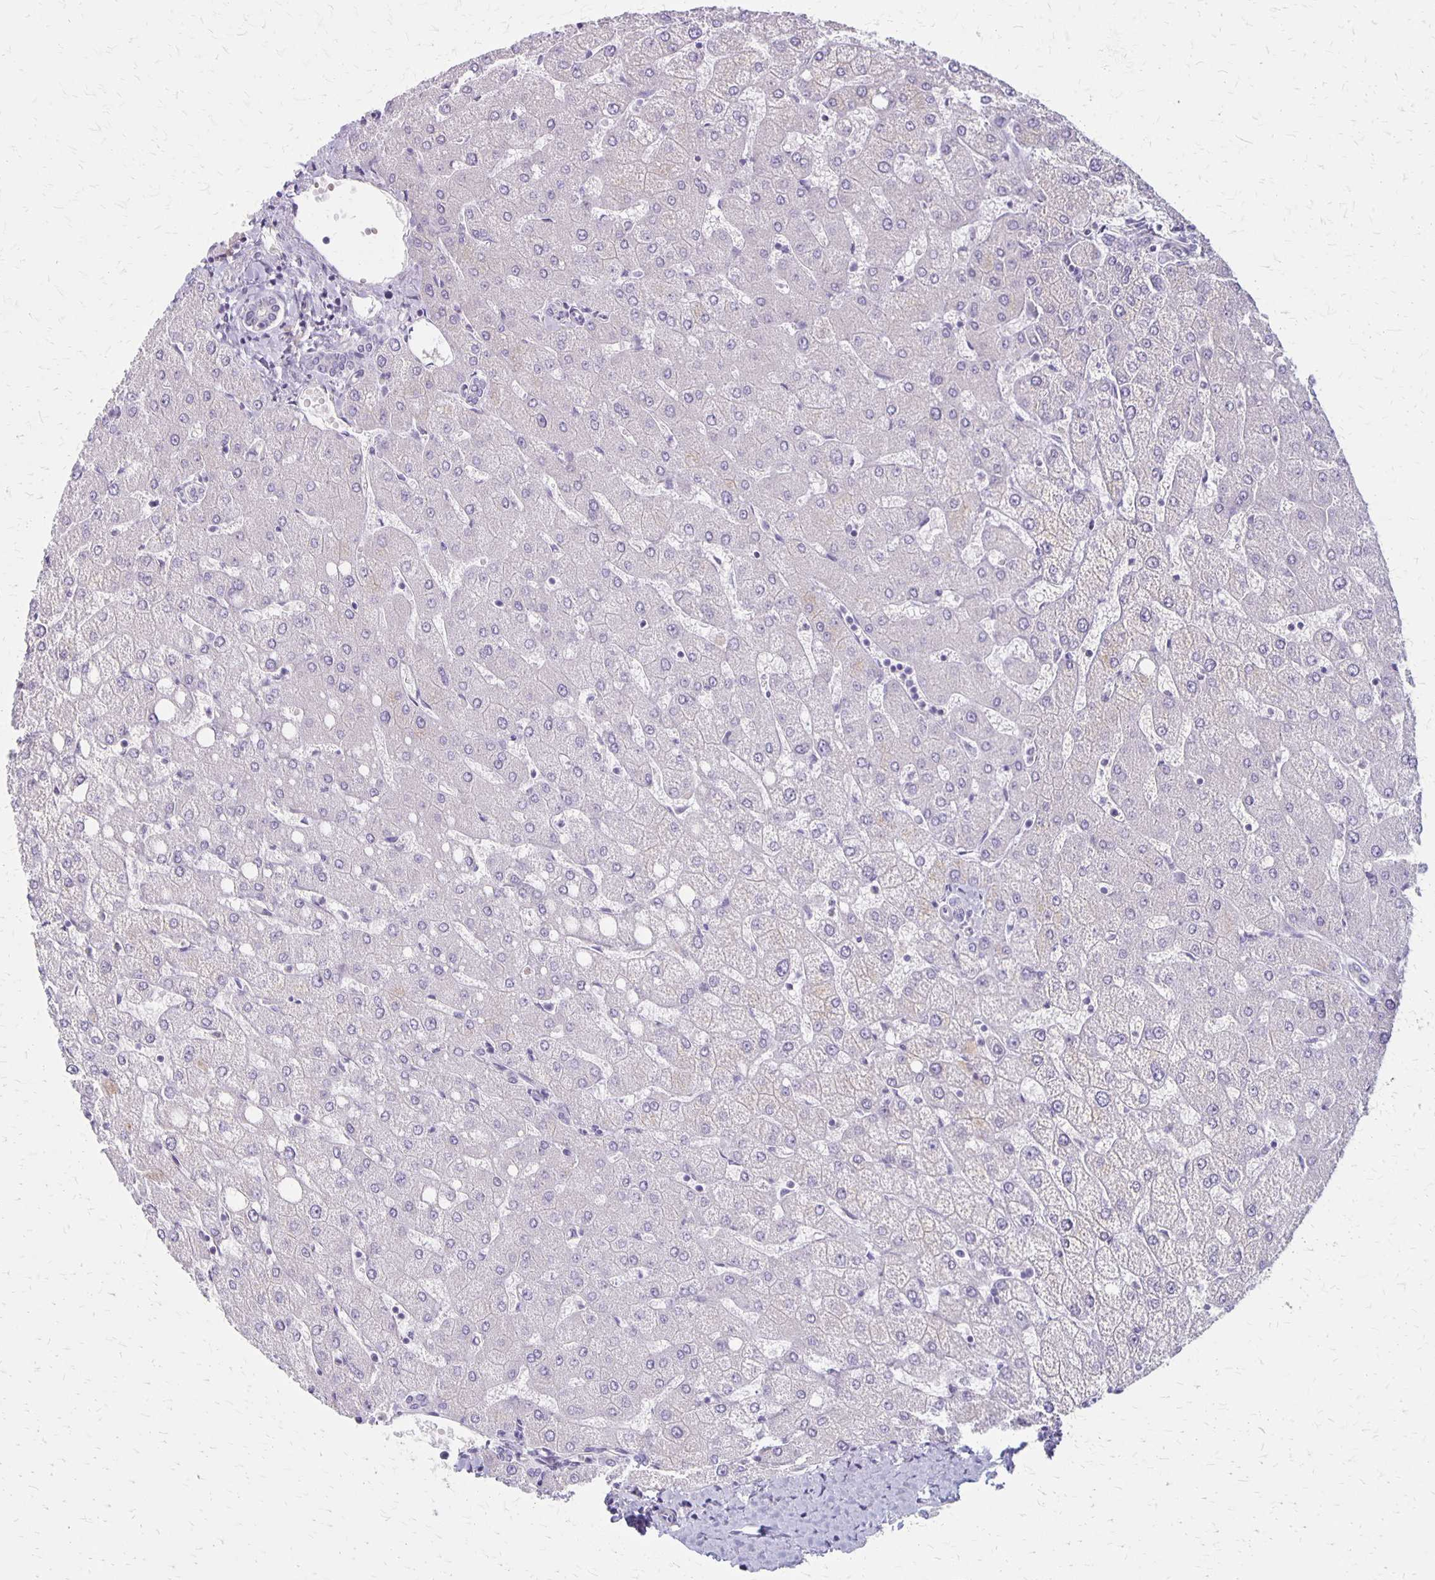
{"staining": {"intensity": "negative", "quantity": "none", "location": "none"}, "tissue": "liver", "cell_type": "Cholangiocytes", "image_type": "normal", "snomed": [{"axis": "morphology", "description": "Normal tissue, NOS"}, {"axis": "topography", "description": "Liver"}], "caption": "Immunohistochemistry (IHC) of normal human liver displays no expression in cholangiocytes. (DAB immunohistochemistry with hematoxylin counter stain).", "gene": "HOMER1", "patient": {"sex": "female", "age": 54}}